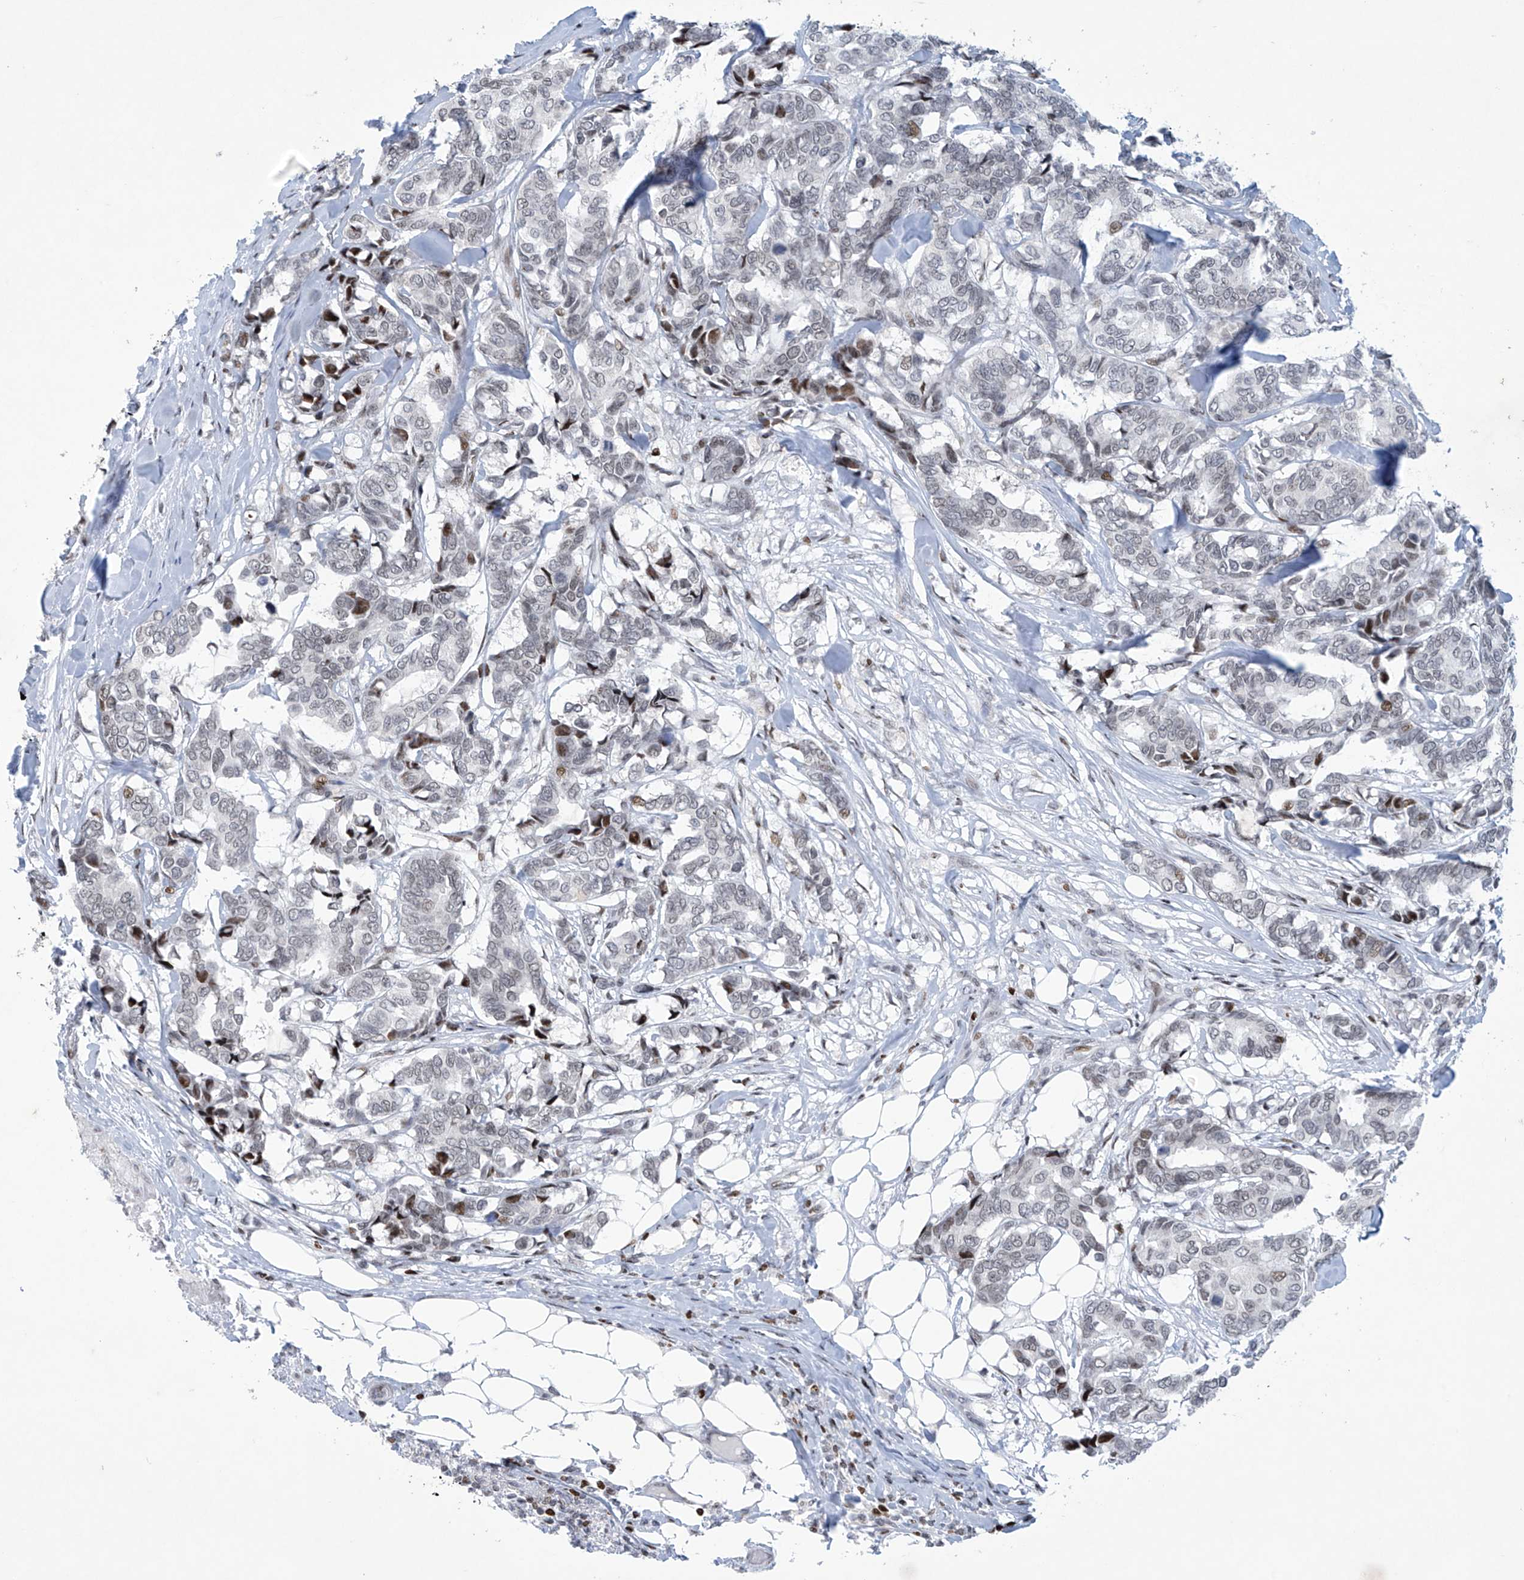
{"staining": {"intensity": "moderate", "quantity": "<25%", "location": "nuclear"}, "tissue": "breast cancer", "cell_type": "Tumor cells", "image_type": "cancer", "snomed": [{"axis": "morphology", "description": "Duct carcinoma"}, {"axis": "topography", "description": "Breast"}], "caption": "Protein expression analysis of breast invasive ductal carcinoma exhibits moderate nuclear positivity in approximately <25% of tumor cells.", "gene": "RFX7", "patient": {"sex": "female", "age": 87}}